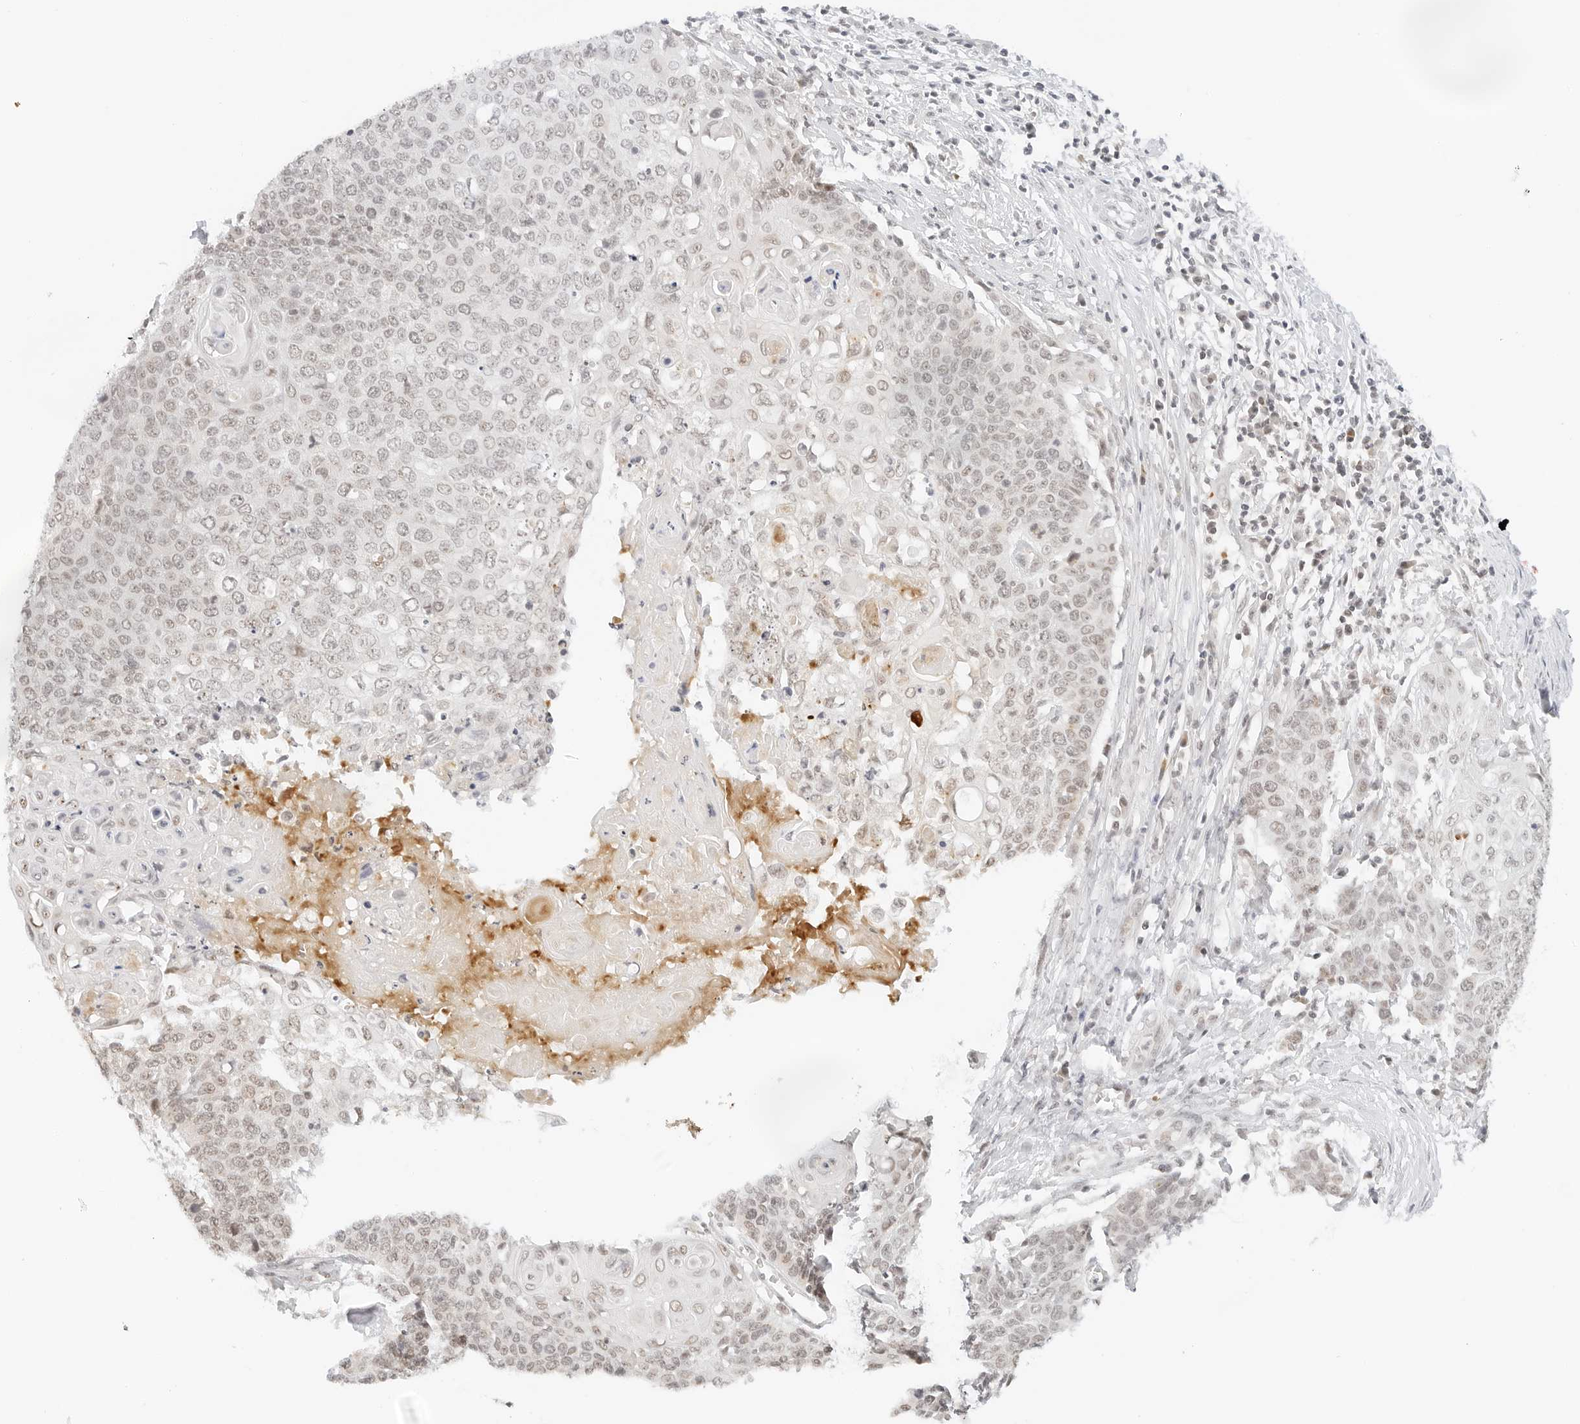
{"staining": {"intensity": "weak", "quantity": "25%-75%", "location": "nuclear"}, "tissue": "cervical cancer", "cell_type": "Tumor cells", "image_type": "cancer", "snomed": [{"axis": "morphology", "description": "Squamous cell carcinoma, NOS"}, {"axis": "topography", "description": "Cervix"}], "caption": "Protein analysis of cervical cancer tissue demonstrates weak nuclear staining in about 25%-75% of tumor cells.", "gene": "NEO1", "patient": {"sex": "female", "age": 39}}